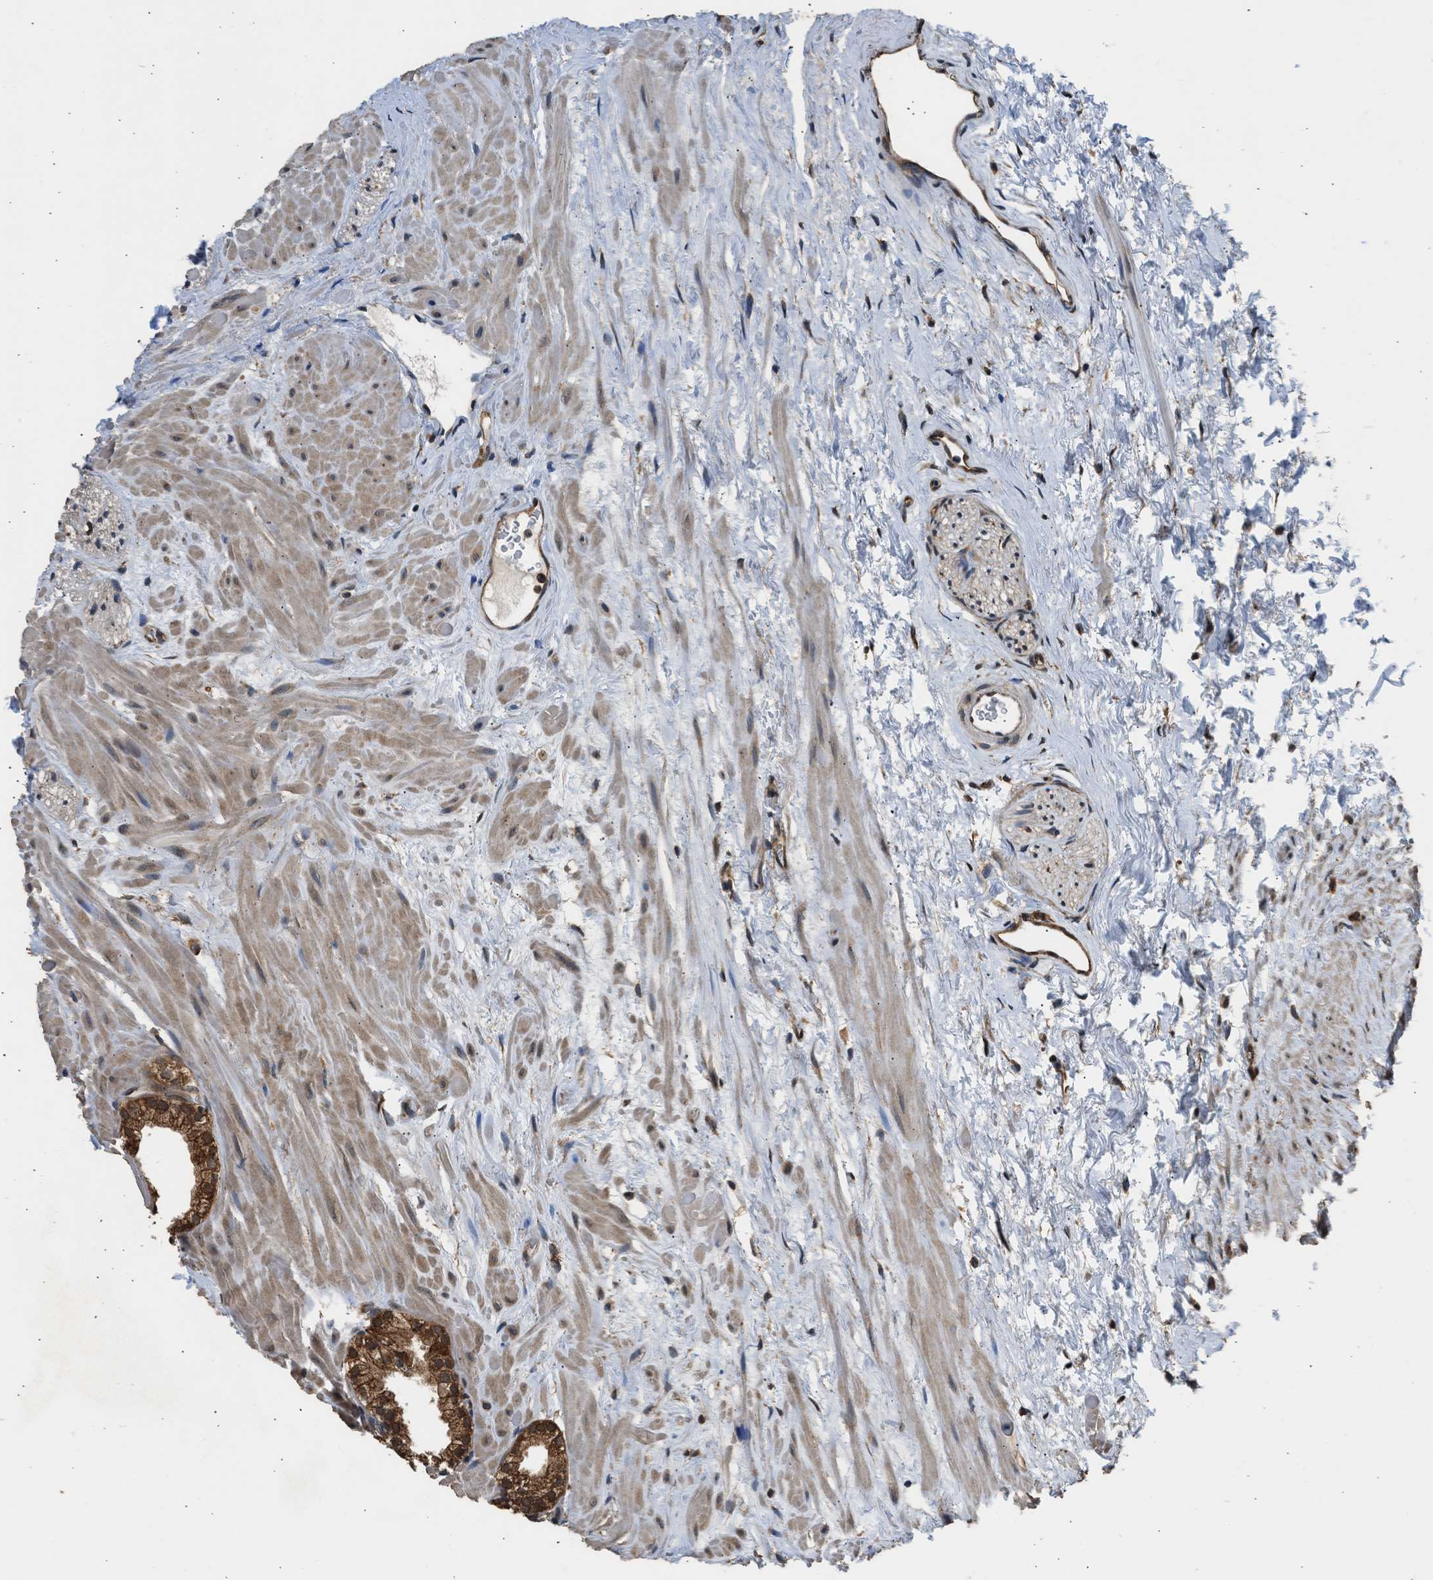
{"staining": {"intensity": "strong", "quantity": ">75%", "location": "cytoplasmic/membranous"}, "tissue": "prostate", "cell_type": "Glandular cells", "image_type": "normal", "snomed": [{"axis": "morphology", "description": "Normal tissue, NOS"}, {"axis": "morphology", "description": "Urothelial carcinoma, Low grade"}, {"axis": "topography", "description": "Urinary bladder"}, {"axis": "topography", "description": "Prostate"}], "caption": "Immunohistochemistry (DAB (3,3'-diaminobenzidine)) staining of benign human prostate demonstrates strong cytoplasmic/membranous protein staining in about >75% of glandular cells.", "gene": "SLC36A4", "patient": {"sex": "male", "age": 60}}